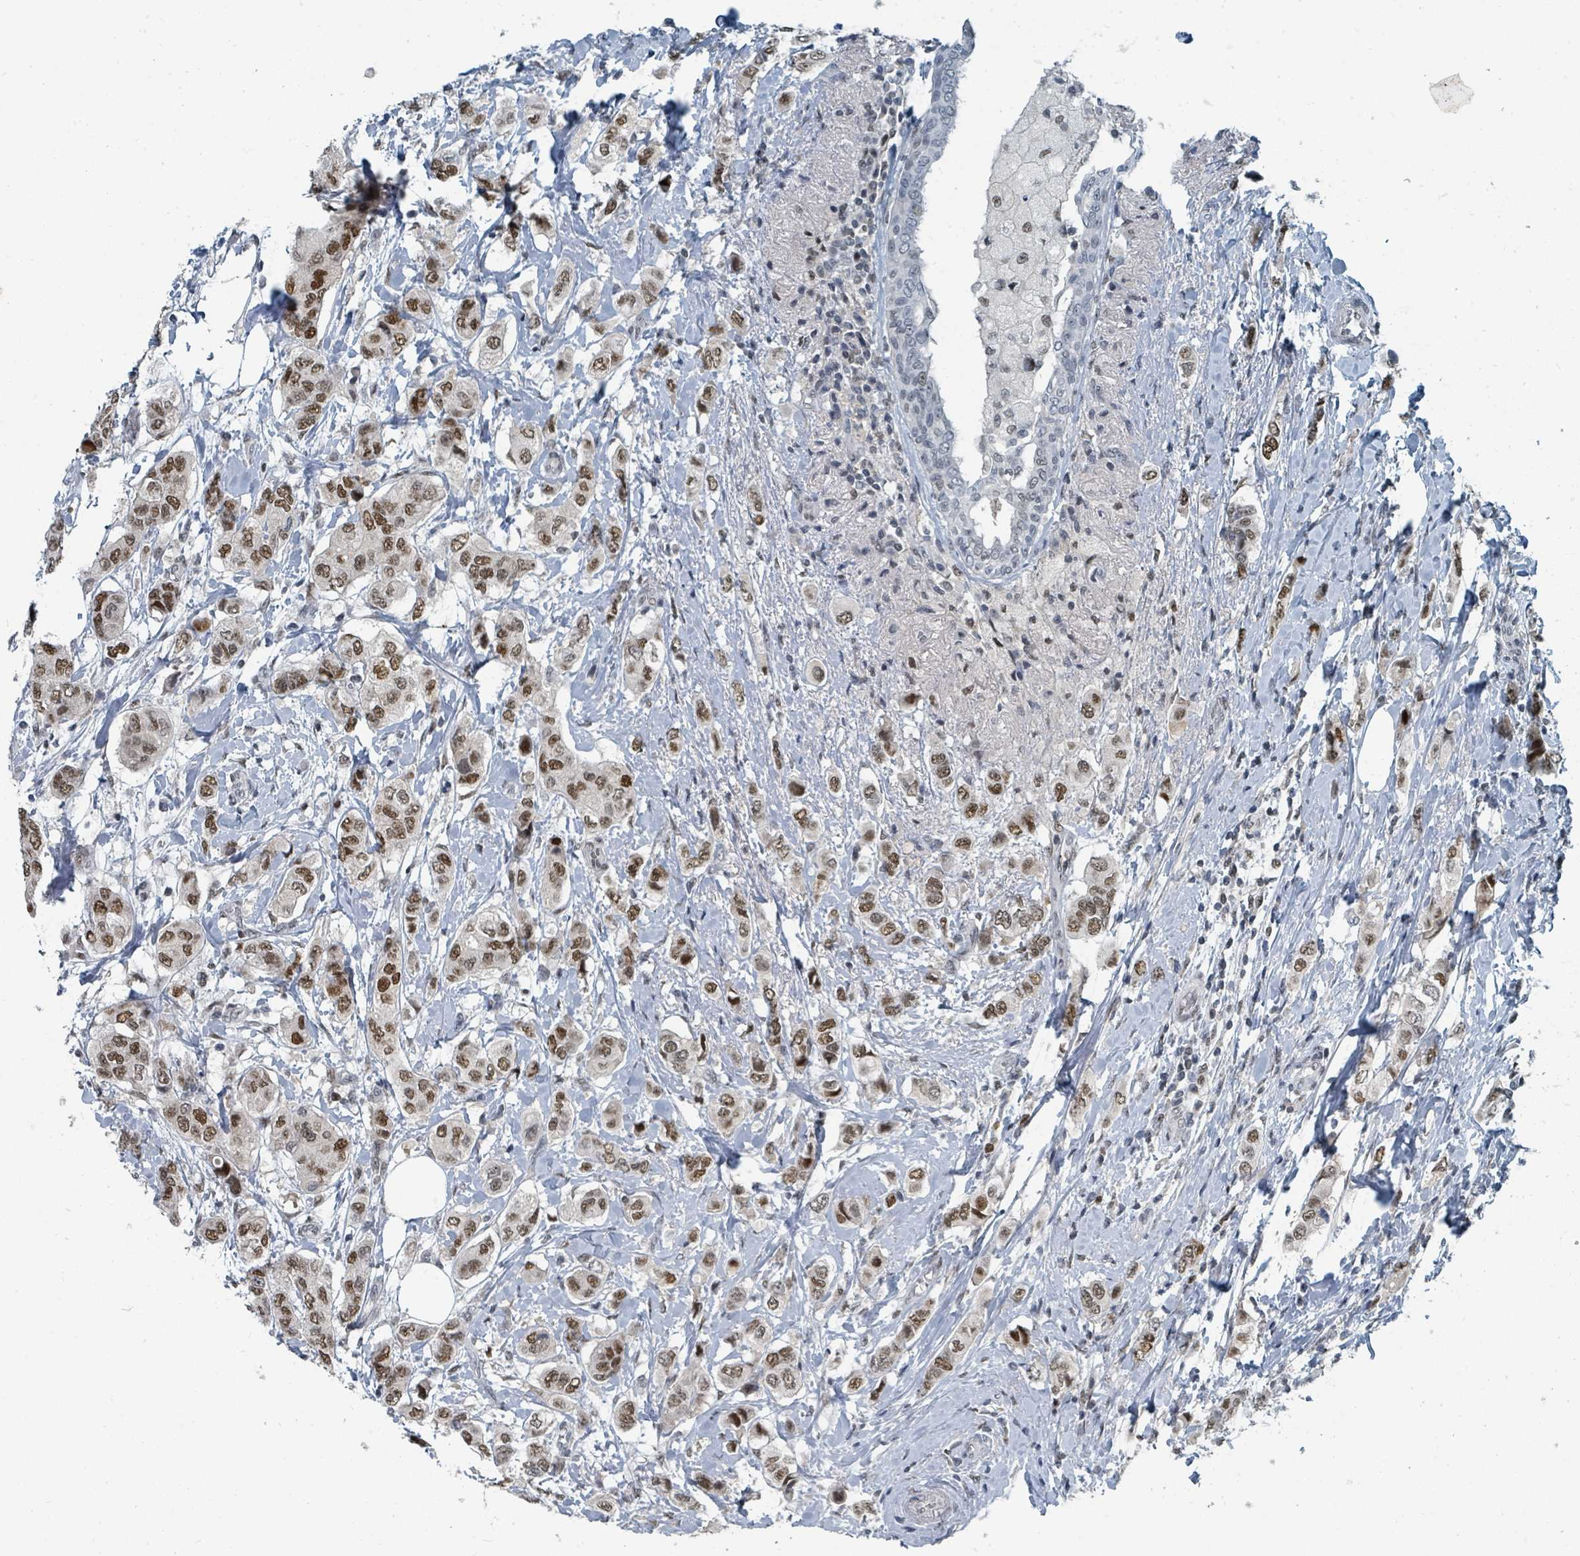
{"staining": {"intensity": "moderate", "quantity": ">75%", "location": "nuclear"}, "tissue": "breast cancer", "cell_type": "Tumor cells", "image_type": "cancer", "snomed": [{"axis": "morphology", "description": "Lobular carcinoma"}, {"axis": "topography", "description": "Breast"}], "caption": "High-magnification brightfield microscopy of breast cancer stained with DAB (brown) and counterstained with hematoxylin (blue). tumor cells exhibit moderate nuclear positivity is seen in approximately>75% of cells. (Stains: DAB in brown, nuclei in blue, Microscopy: brightfield microscopy at high magnification).", "gene": "UCK1", "patient": {"sex": "female", "age": 51}}